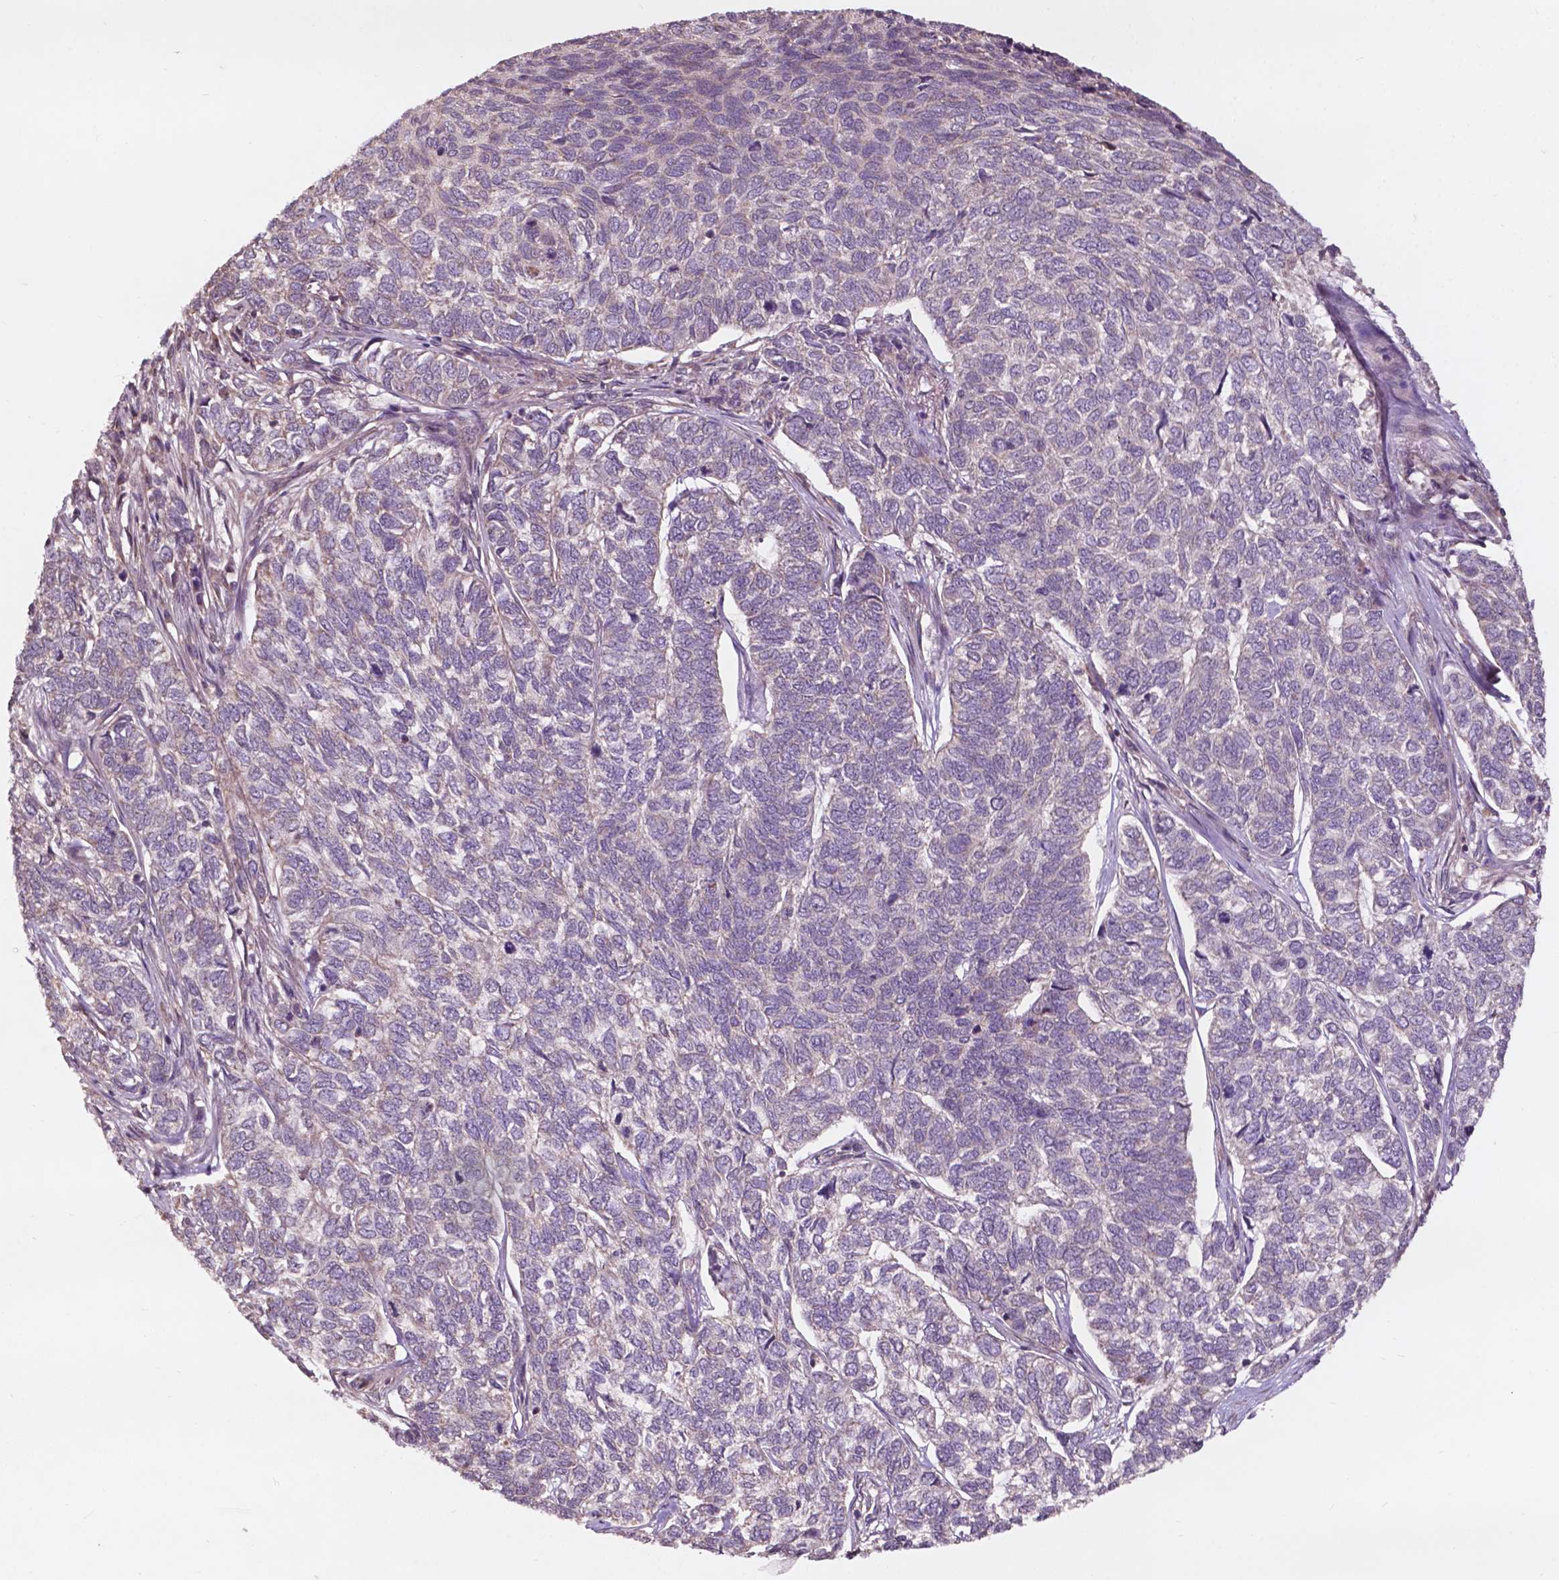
{"staining": {"intensity": "negative", "quantity": "none", "location": "none"}, "tissue": "skin cancer", "cell_type": "Tumor cells", "image_type": "cancer", "snomed": [{"axis": "morphology", "description": "Basal cell carcinoma"}, {"axis": "topography", "description": "Skin"}], "caption": "This is a micrograph of immunohistochemistry (IHC) staining of skin cancer, which shows no expression in tumor cells. Brightfield microscopy of immunohistochemistry stained with DAB (brown) and hematoxylin (blue), captured at high magnification.", "gene": "CDC42BPA", "patient": {"sex": "female", "age": 65}}